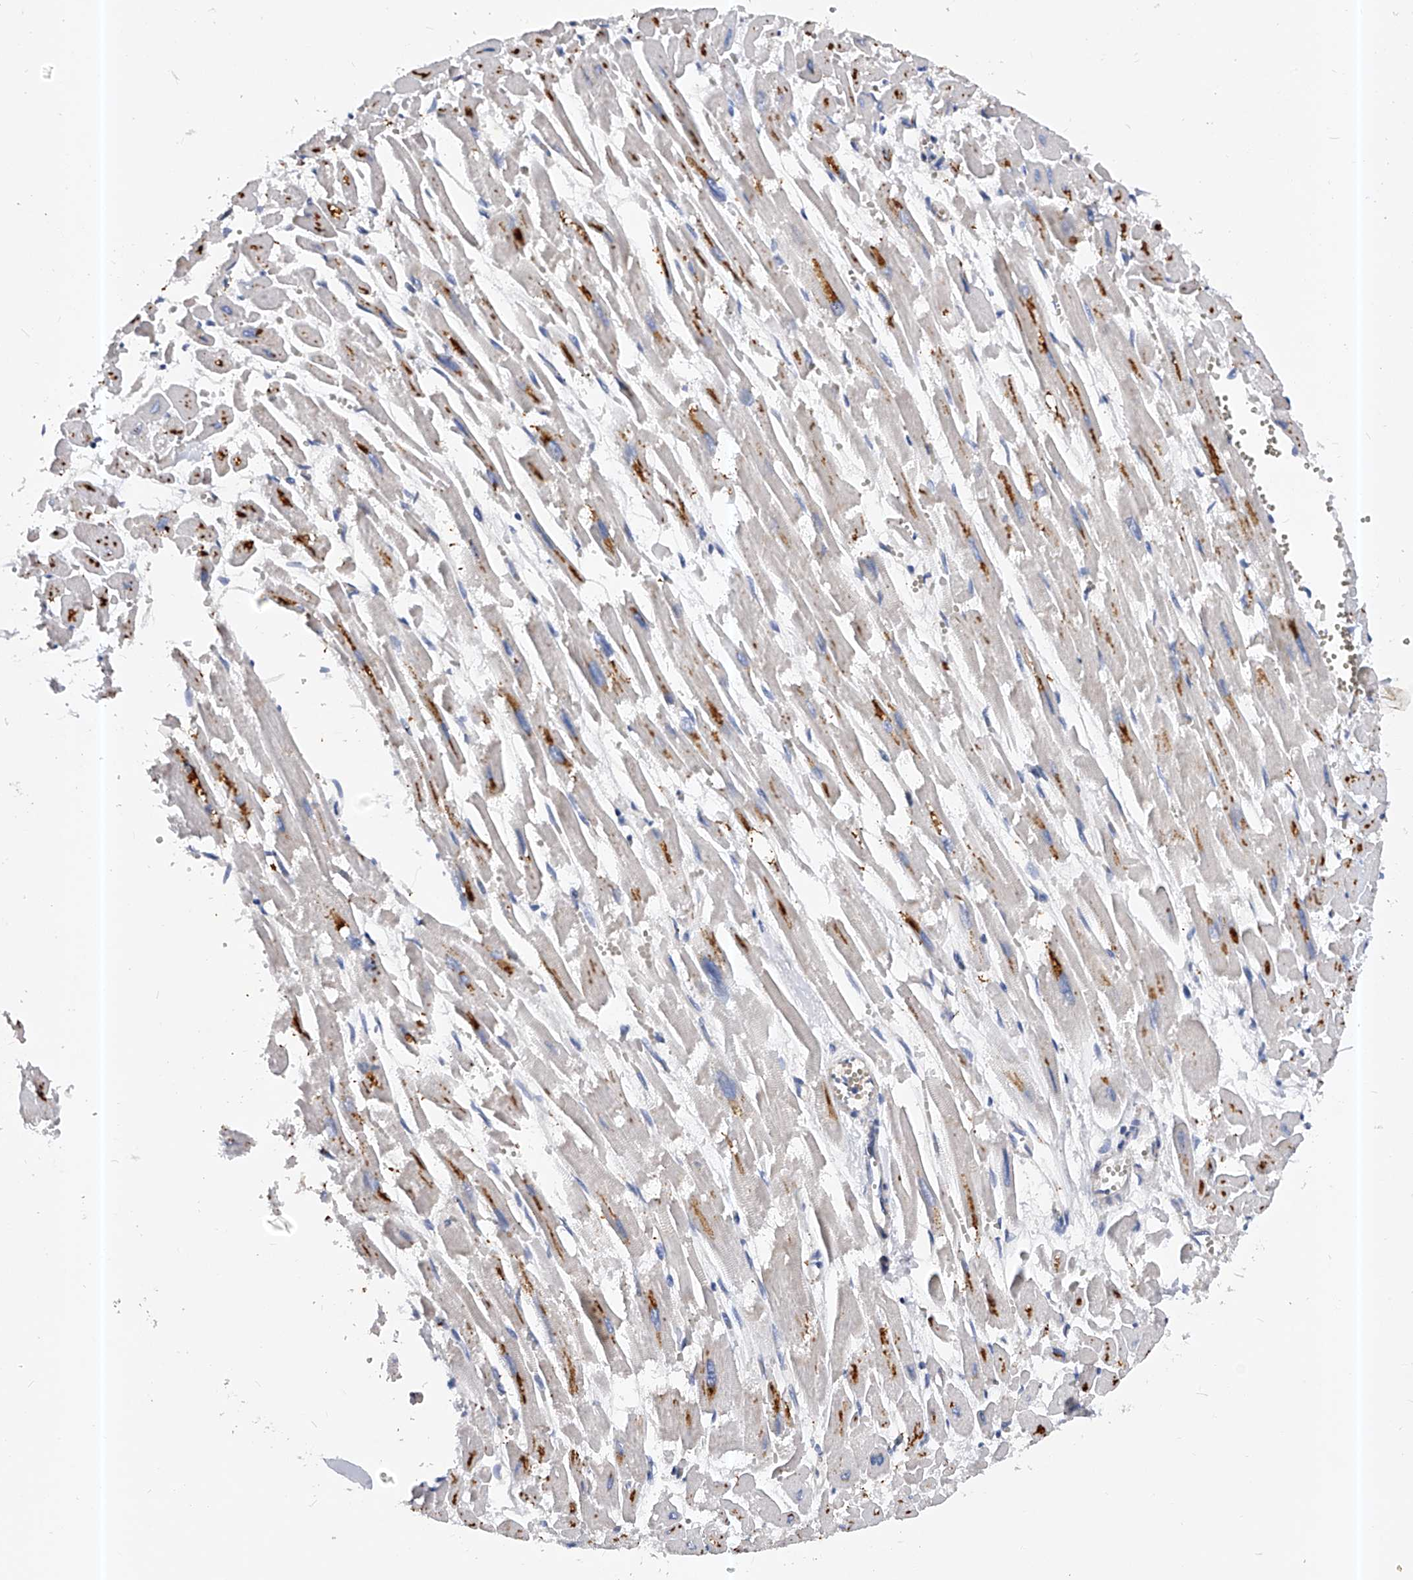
{"staining": {"intensity": "moderate", "quantity": "25%-75%", "location": "cytoplasmic/membranous"}, "tissue": "heart muscle", "cell_type": "Cardiomyocytes", "image_type": "normal", "snomed": [{"axis": "morphology", "description": "Normal tissue, NOS"}, {"axis": "topography", "description": "Heart"}], "caption": "A medium amount of moderate cytoplasmic/membranous expression is appreciated in approximately 25%-75% of cardiomyocytes in unremarkable heart muscle. The staining was performed using DAB to visualize the protein expression in brown, while the nuclei were stained in blue with hematoxylin (Magnification: 20x).", "gene": "PPP5C", "patient": {"sex": "male", "age": 54}}